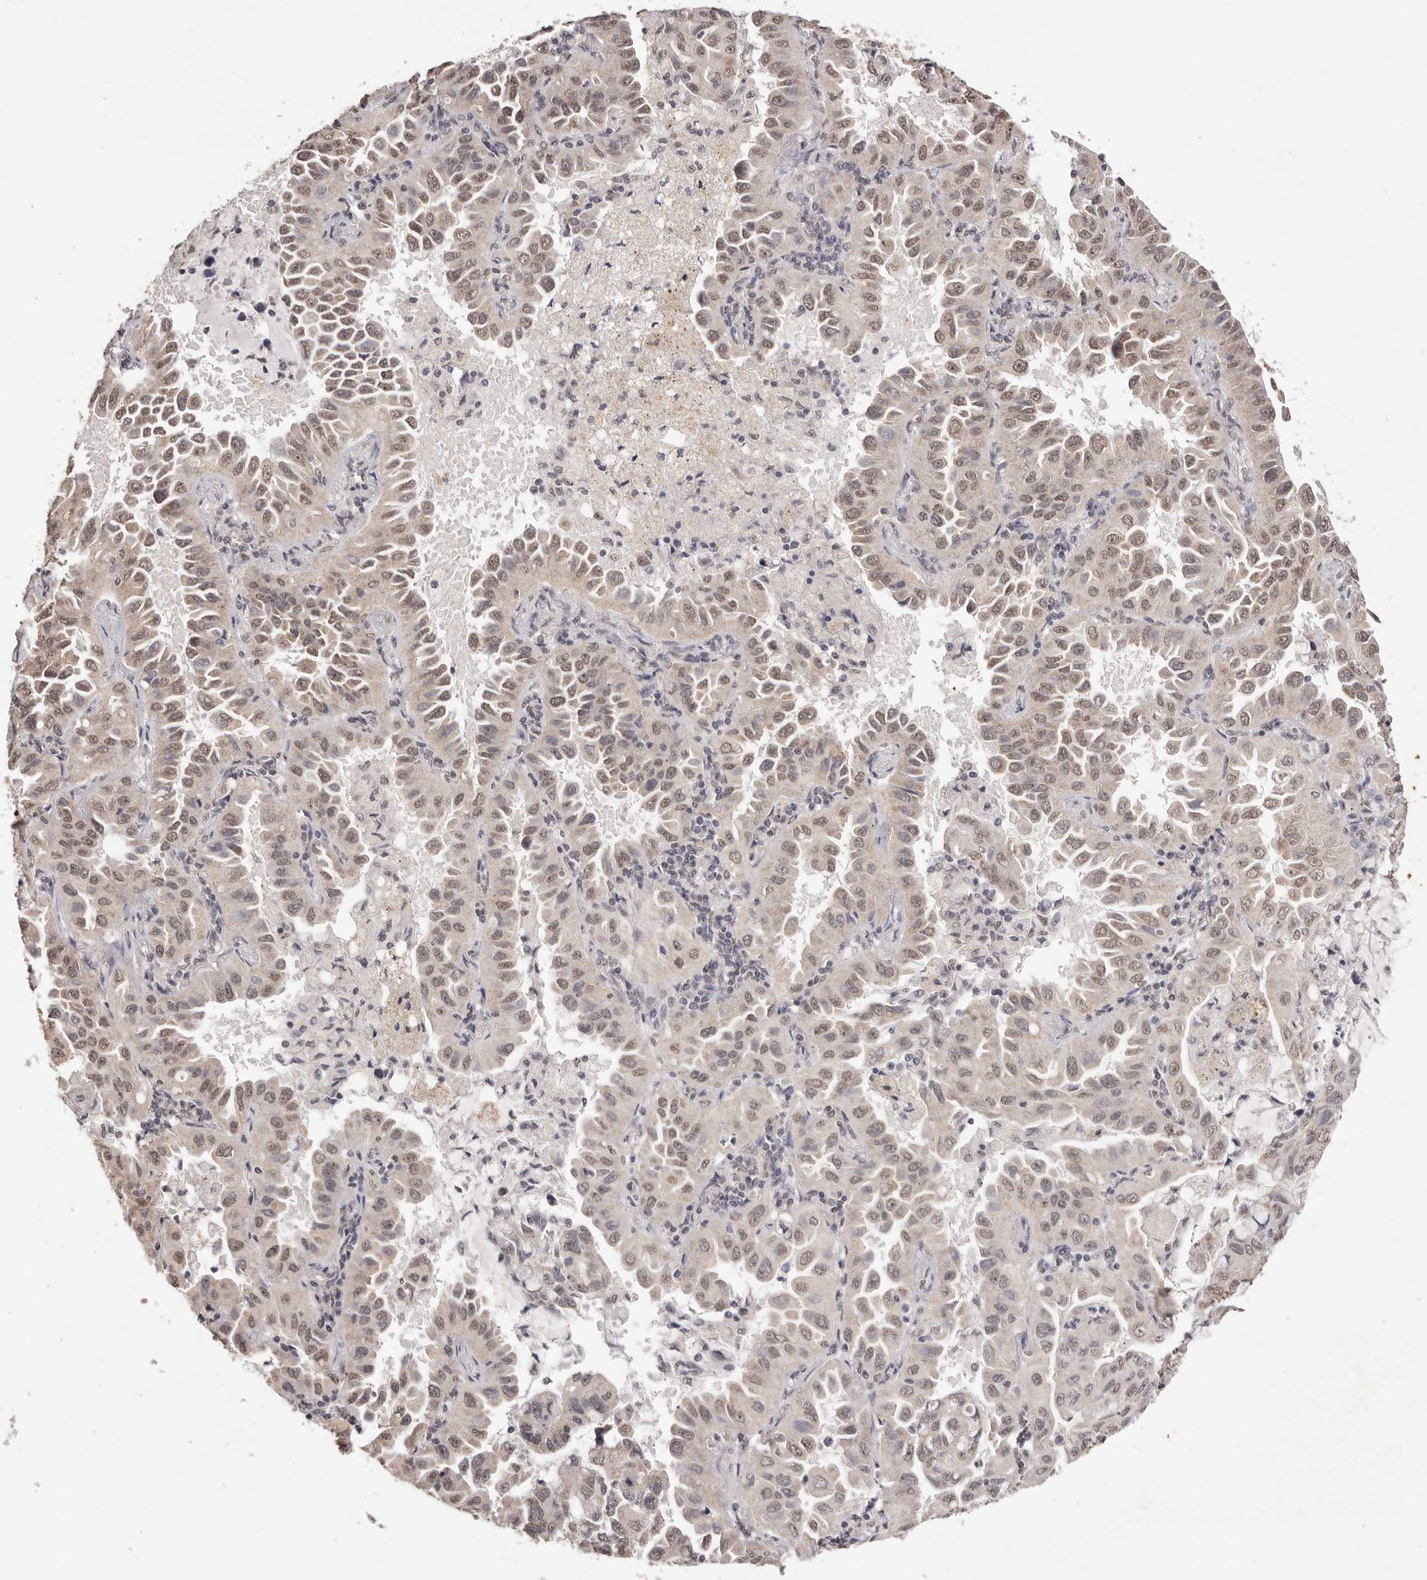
{"staining": {"intensity": "moderate", "quantity": ">75%", "location": "nuclear"}, "tissue": "lung cancer", "cell_type": "Tumor cells", "image_type": "cancer", "snomed": [{"axis": "morphology", "description": "Adenocarcinoma, NOS"}, {"axis": "topography", "description": "Lung"}], "caption": "Protein staining reveals moderate nuclear expression in approximately >75% of tumor cells in adenocarcinoma (lung).", "gene": "RPS6KA5", "patient": {"sex": "male", "age": 64}}